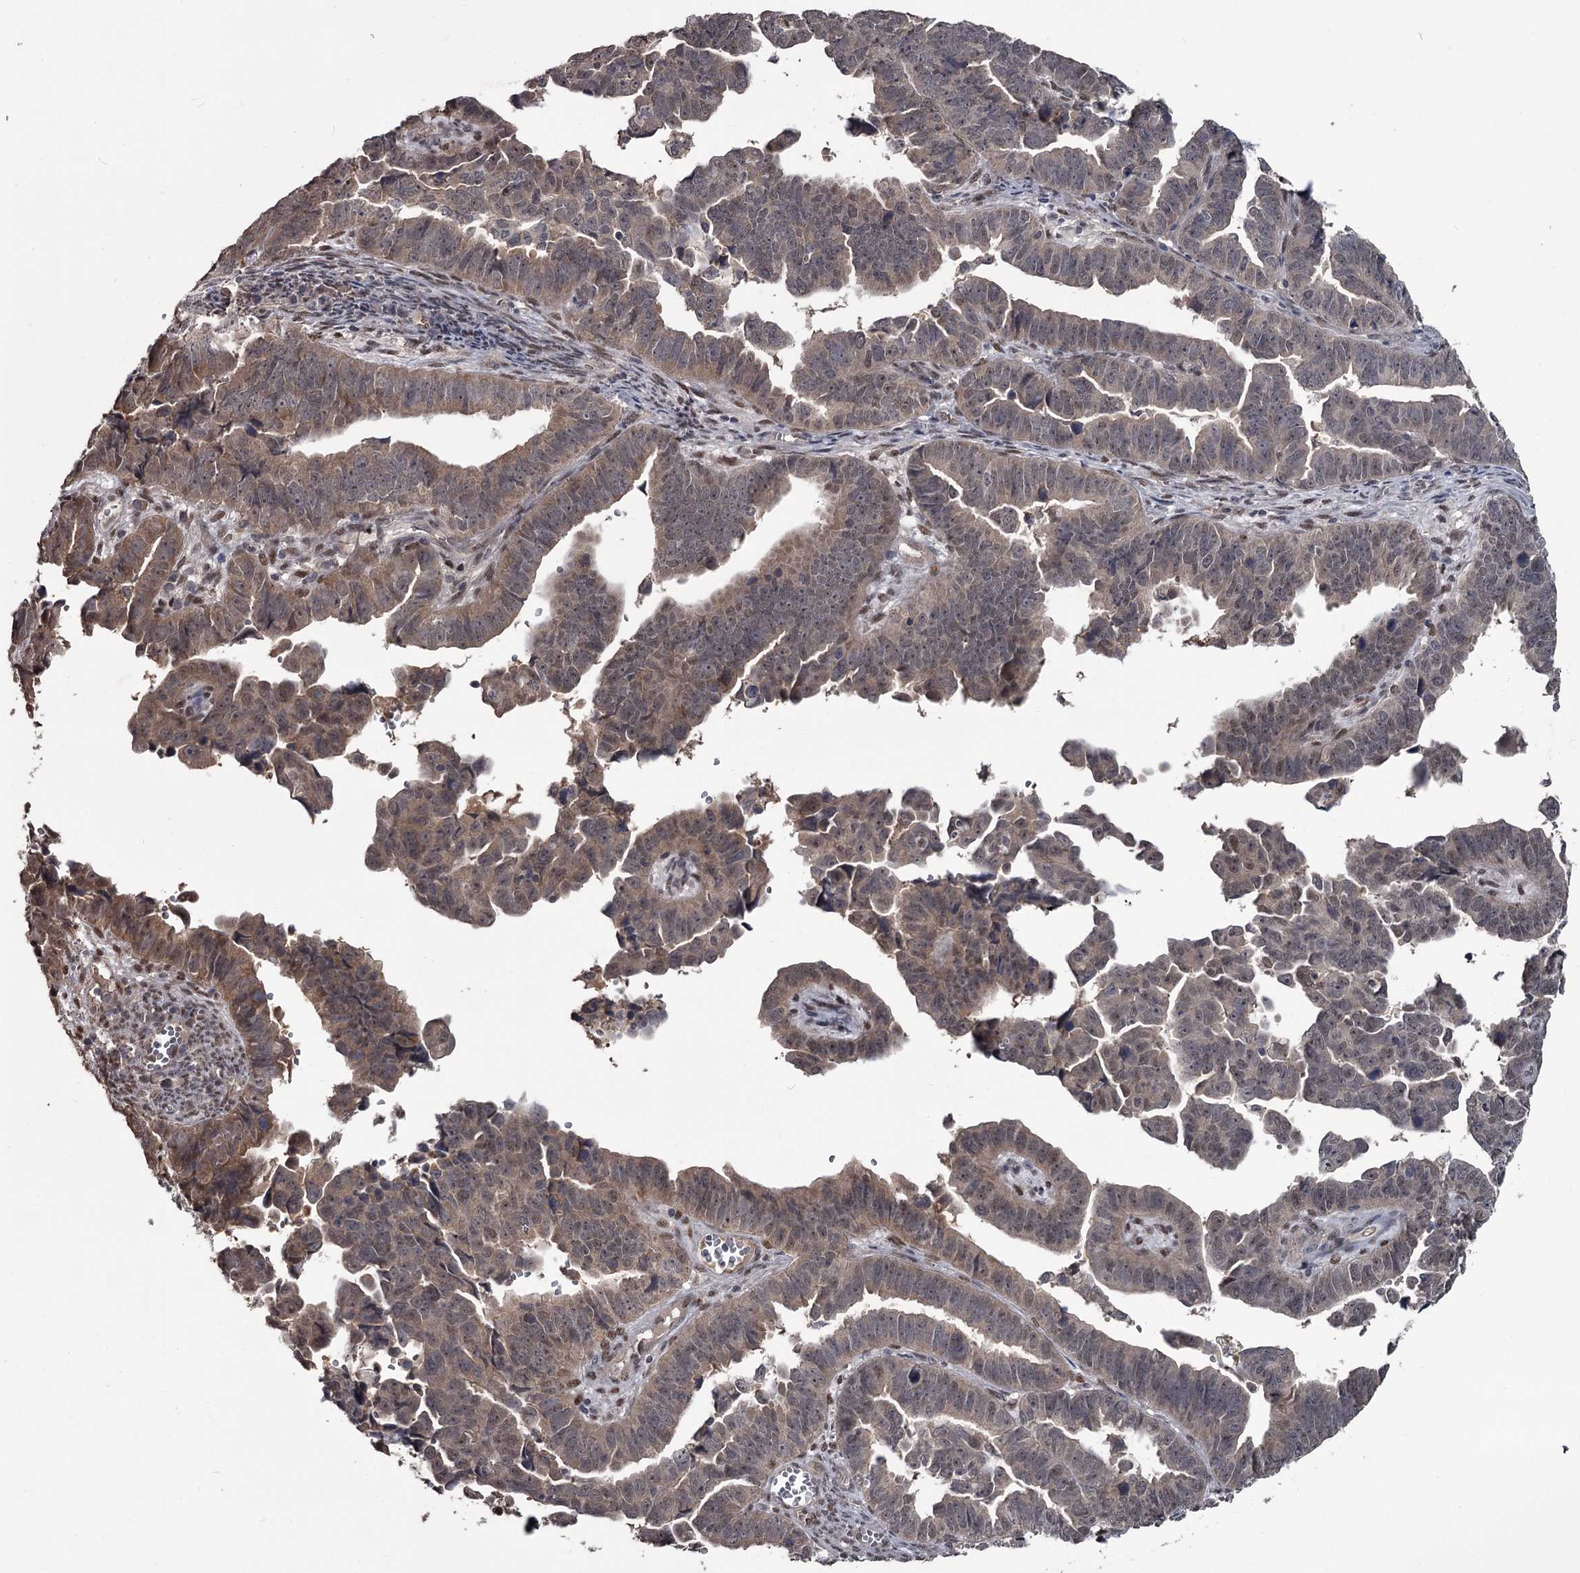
{"staining": {"intensity": "moderate", "quantity": ">75%", "location": "cytoplasmic/membranous,nuclear"}, "tissue": "endometrial cancer", "cell_type": "Tumor cells", "image_type": "cancer", "snomed": [{"axis": "morphology", "description": "Adenocarcinoma, NOS"}, {"axis": "topography", "description": "Endometrium"}], "caption": "Protein expression analysis of endometrial cancer exhibits moderate cytoplasmic/membranous and nuclear staining in approximately >75% of tumor cells.", "gene": "PRPF40B", "patient": {"sex": "female", "age": 75}}